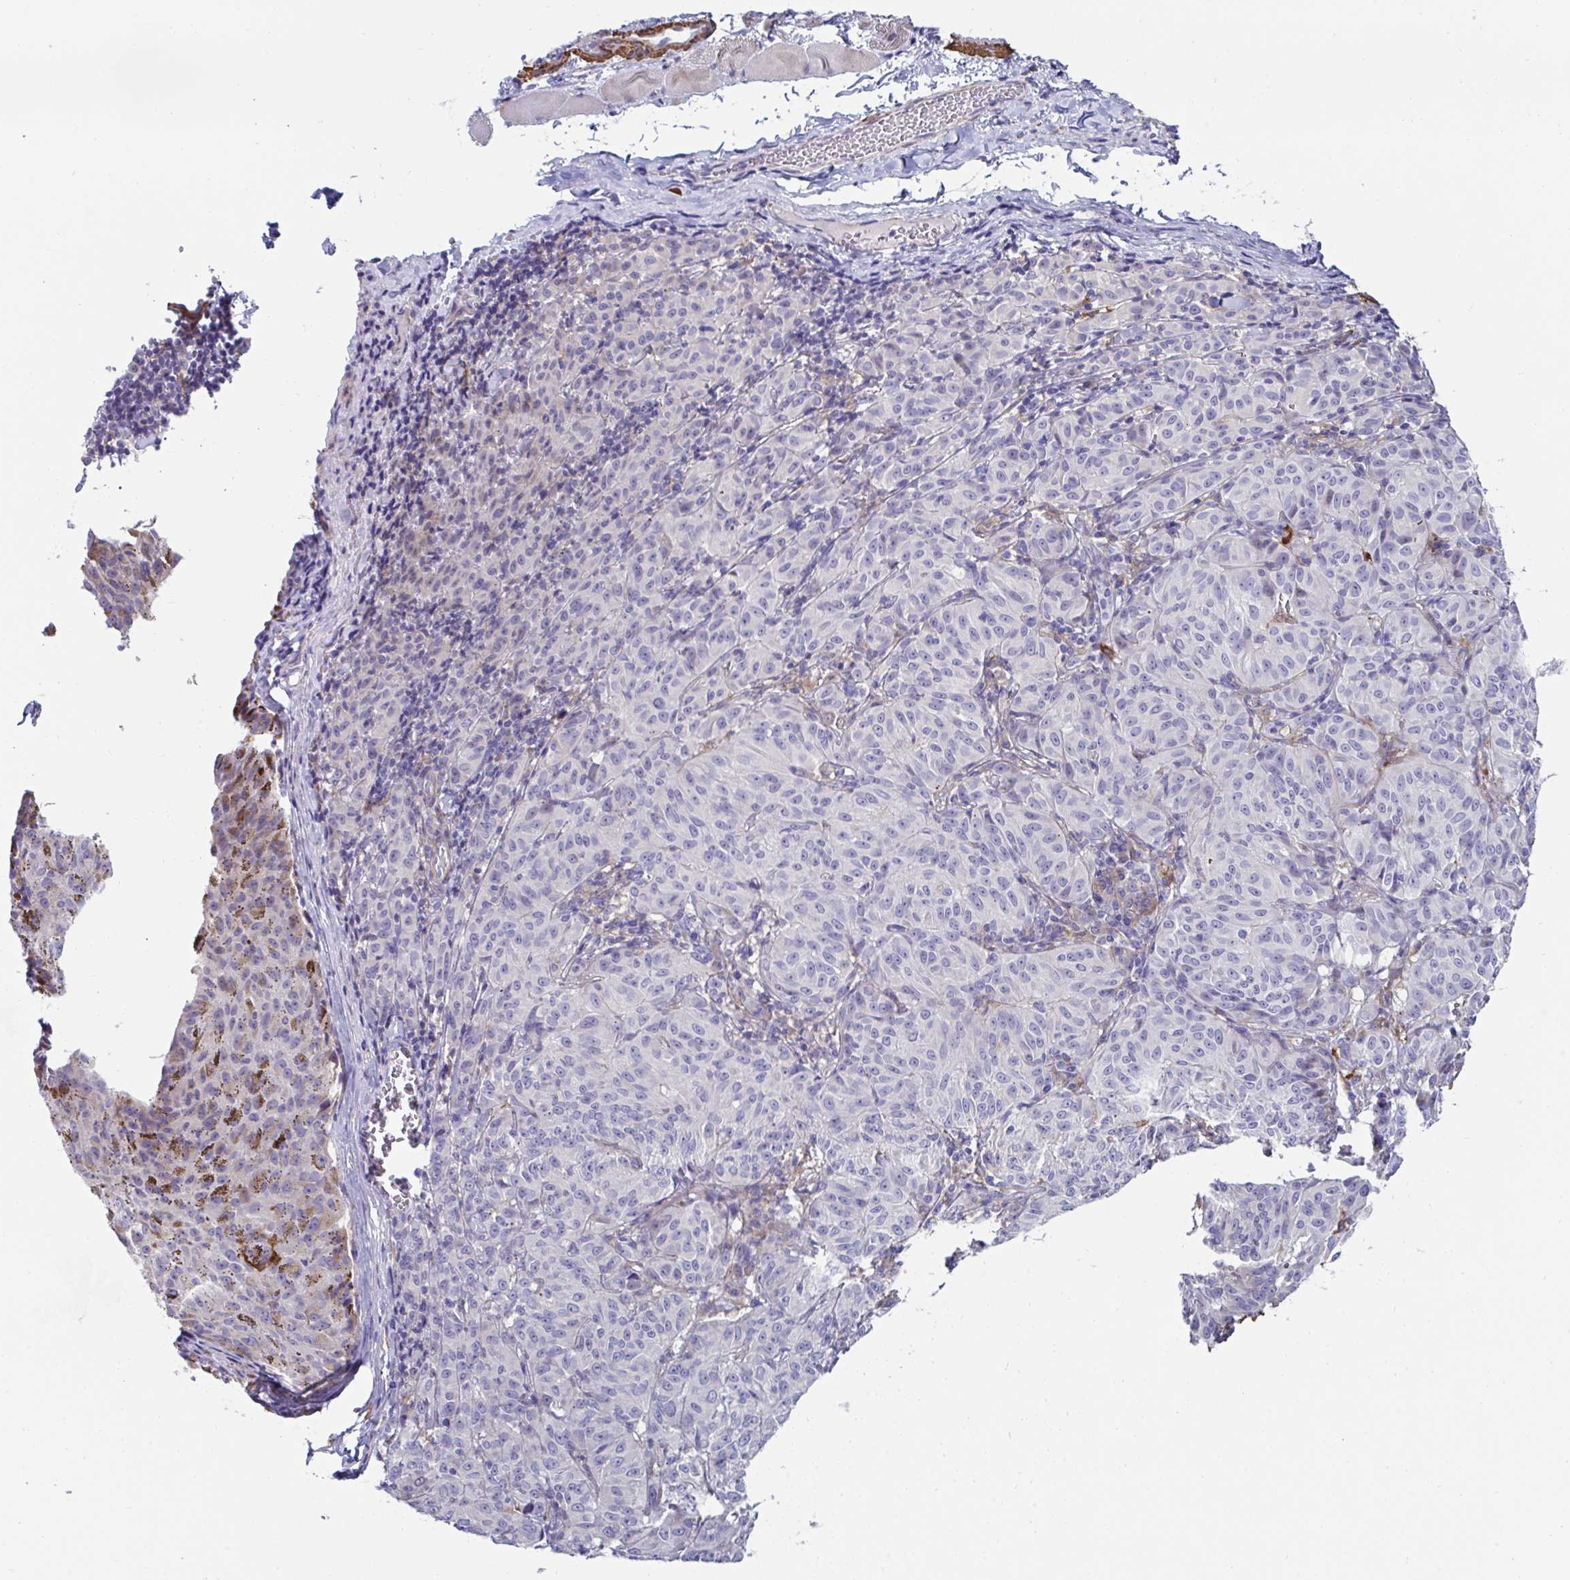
{"staining": {"intensity": "negative", "quantity": "none", "location": "none"}, "tissue": "melanoma", "cell_type": "Tumor cells", "image_type": "cancer", "snomed": [{"axis": "morphology", "description": "Malignant melanoma, NOS"}, {"axis": "topography", "description": "Skin"}], "caption": "Melanoma stained for a protein using immunohistochemistry (IHC) displays no expression tumor cells.", "gene": "FBXL13", "patient": {"sex": "female", "age": 72}}